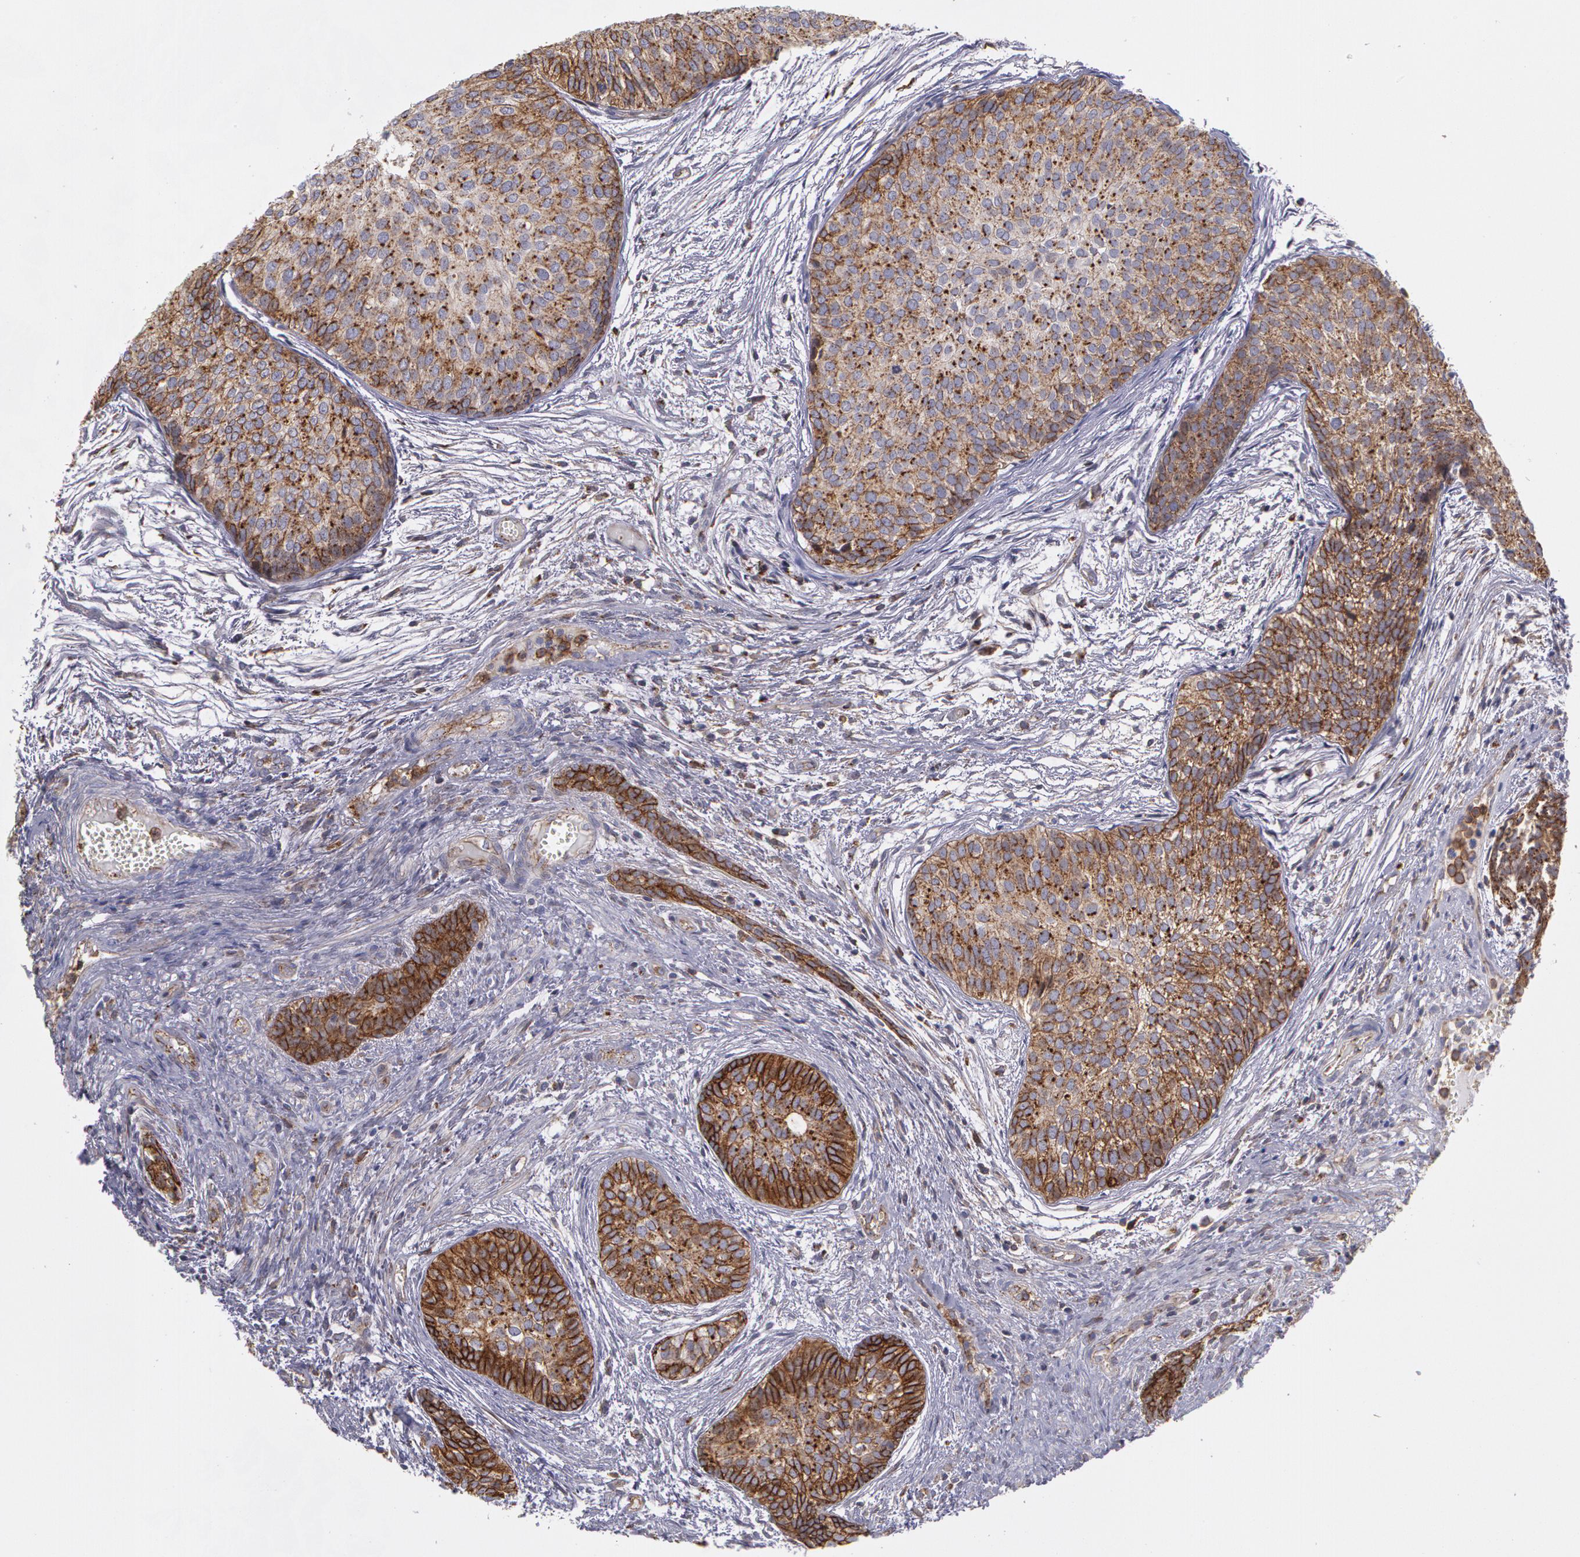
{"staining": {"intensity": "moderate", "quantity": ">75%", "location": "cytoplasmic/membranous"}, "tissue": "urothelial cancer", "cell_type": "Tumor cells", "image_type": "cancer", "snomed": [{"axis": "morphology", "description": "Urothelial carcinoma, Low grade"}, {"axis": "topography", "description": "Urinary bladder"}], "caption": "Urothelial cancer stained for a protein (brown) shows moderate cytoplasmic/membranous positive expression in approximately >75% of tumor cells.", "gene": "FLOT2", "patient": {"sex": "male", "age": 84}}